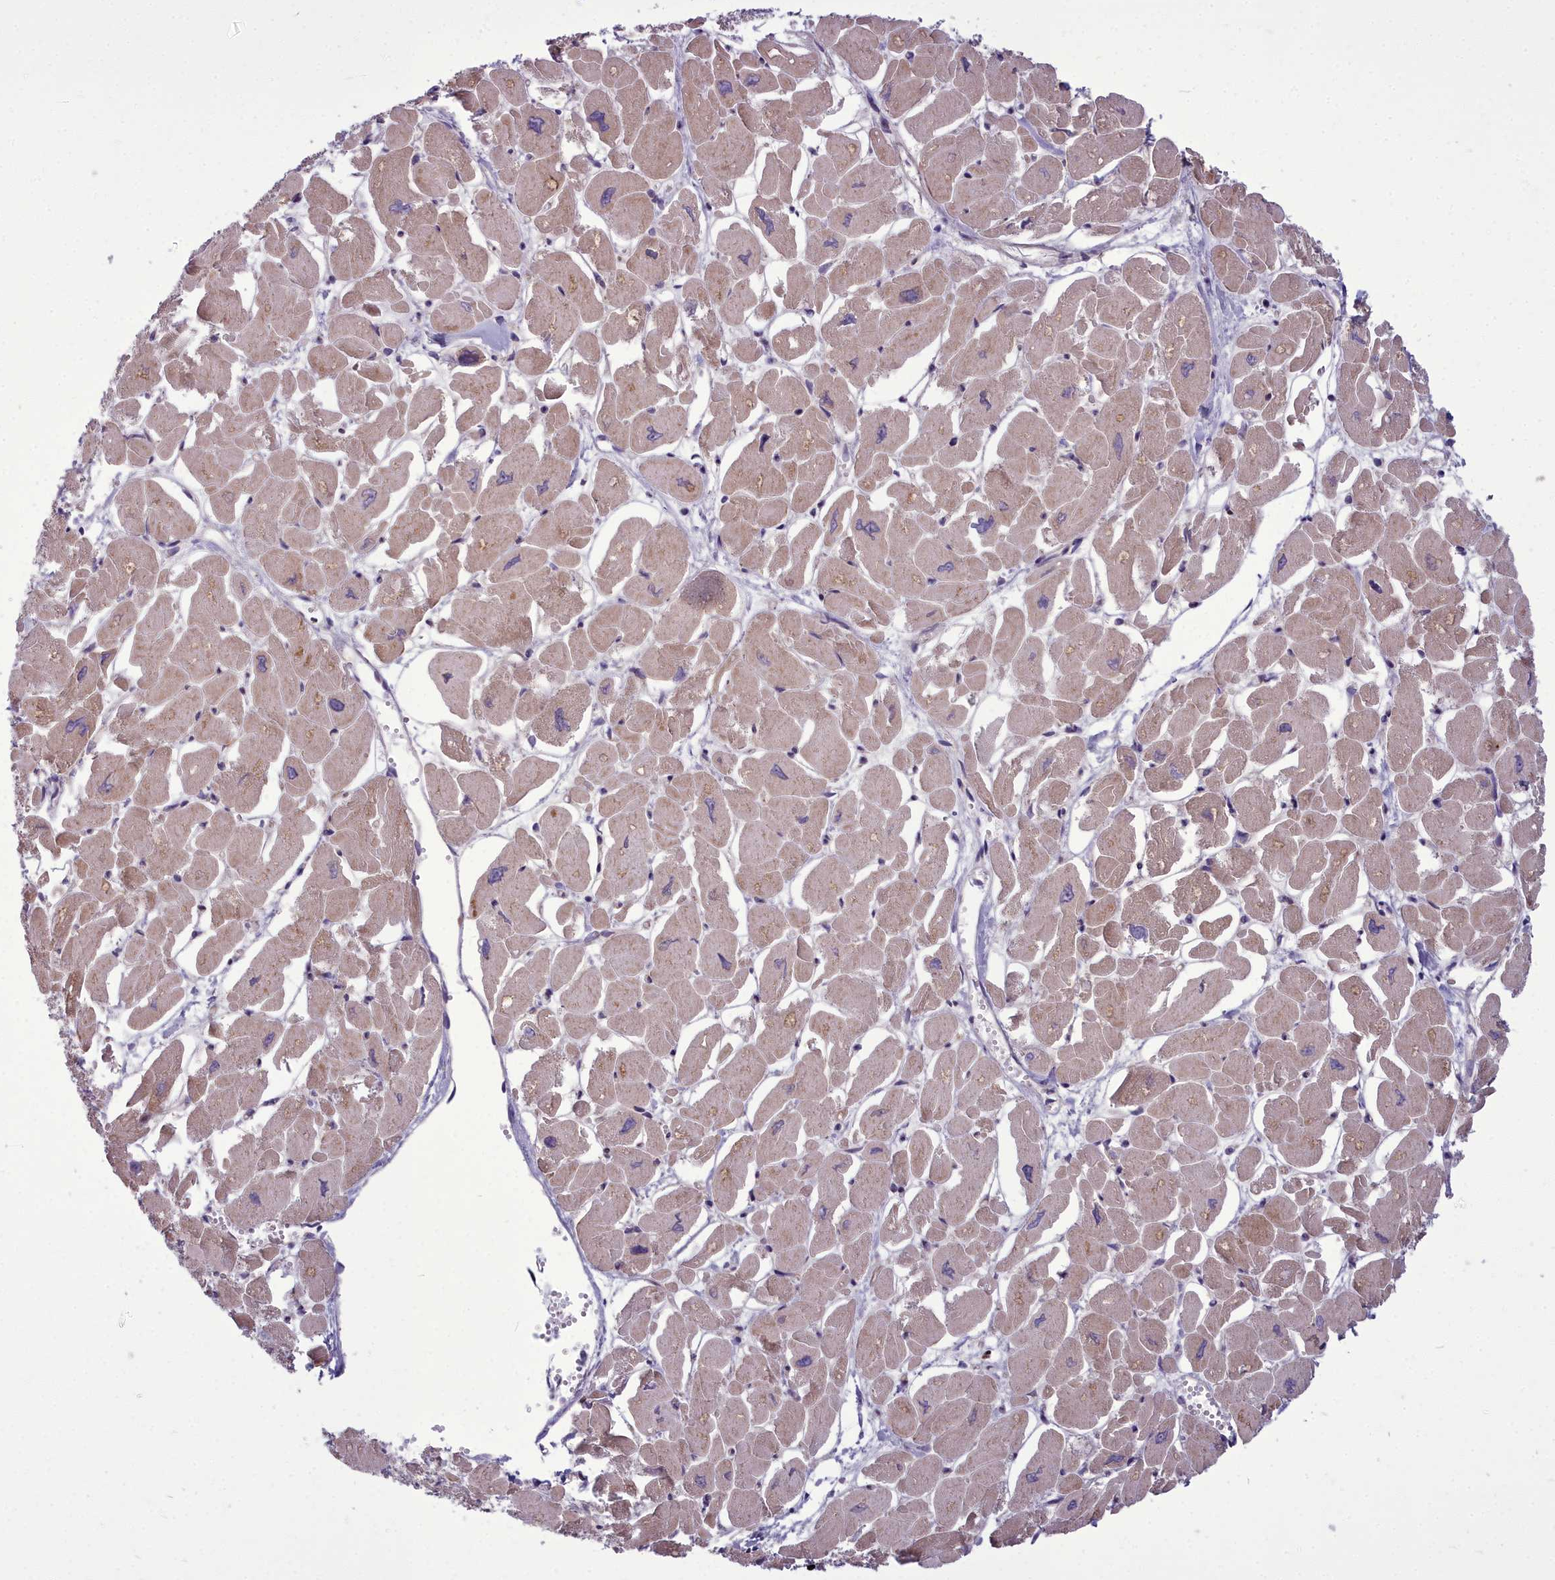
{"staining": {"intensity": "weak", "quantity": ">75%", "location": "cytoplasmic/membranous"}, "tissue": "heart muscle", "cell_type": "Cardiomyocytes", "image_type": "normal", "snomed": [{"axis": "morphology", "description": "Normal tissue, NOS"}, {"axis": "topography", "description": "Heart"}], "caption": "Immunohistochemistry (IHC) (DAB) staining of benign human heart muscle exhibits weak cytoplasmic/membranous protein positivity in approximately >75% of cardiomyocytes. (brown staining indicates protein expression, while blue staining denotes nuclei).", "gene": "AP1M1", "patient": {"sex": "male", "age": 54}}